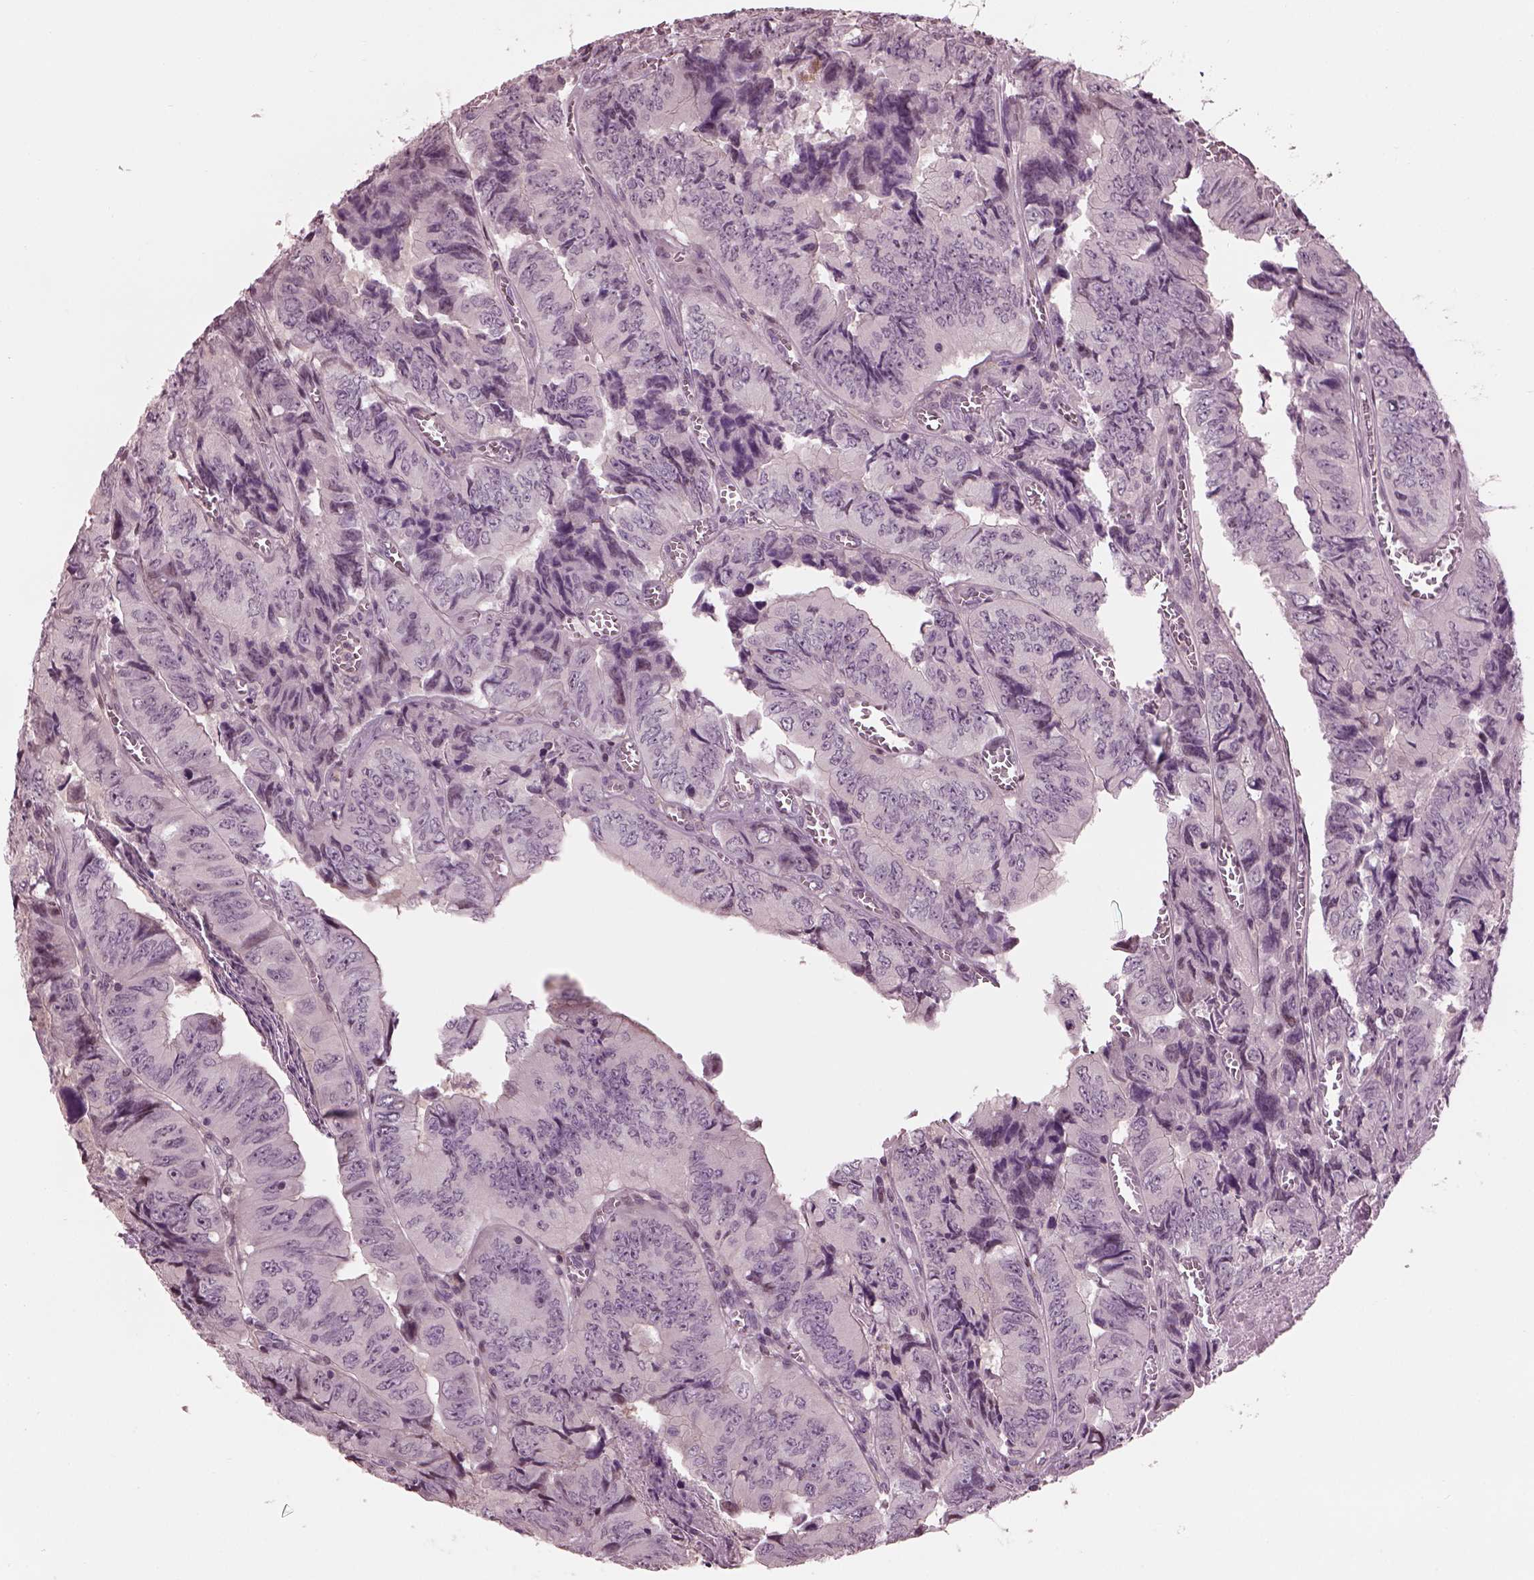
{"staining": {"intensity": "negative", "quantity": "none", "location": "none"}, "tissue": "colorectal cancer", "cell_type": "Tumor cells", "image_type": "cancer", "snomed": [{"axis": "morphology", "description": "Adenocarcinoma, NOS"}, {"axis": "topography", "description": "Colon"}], "caption": "Micrograph shows no protein positivity in tumor cells of colorectal adenocarcinoma tissue.", "gene": "BFSP1", "patient": {"sex": "female", "age": 84}}